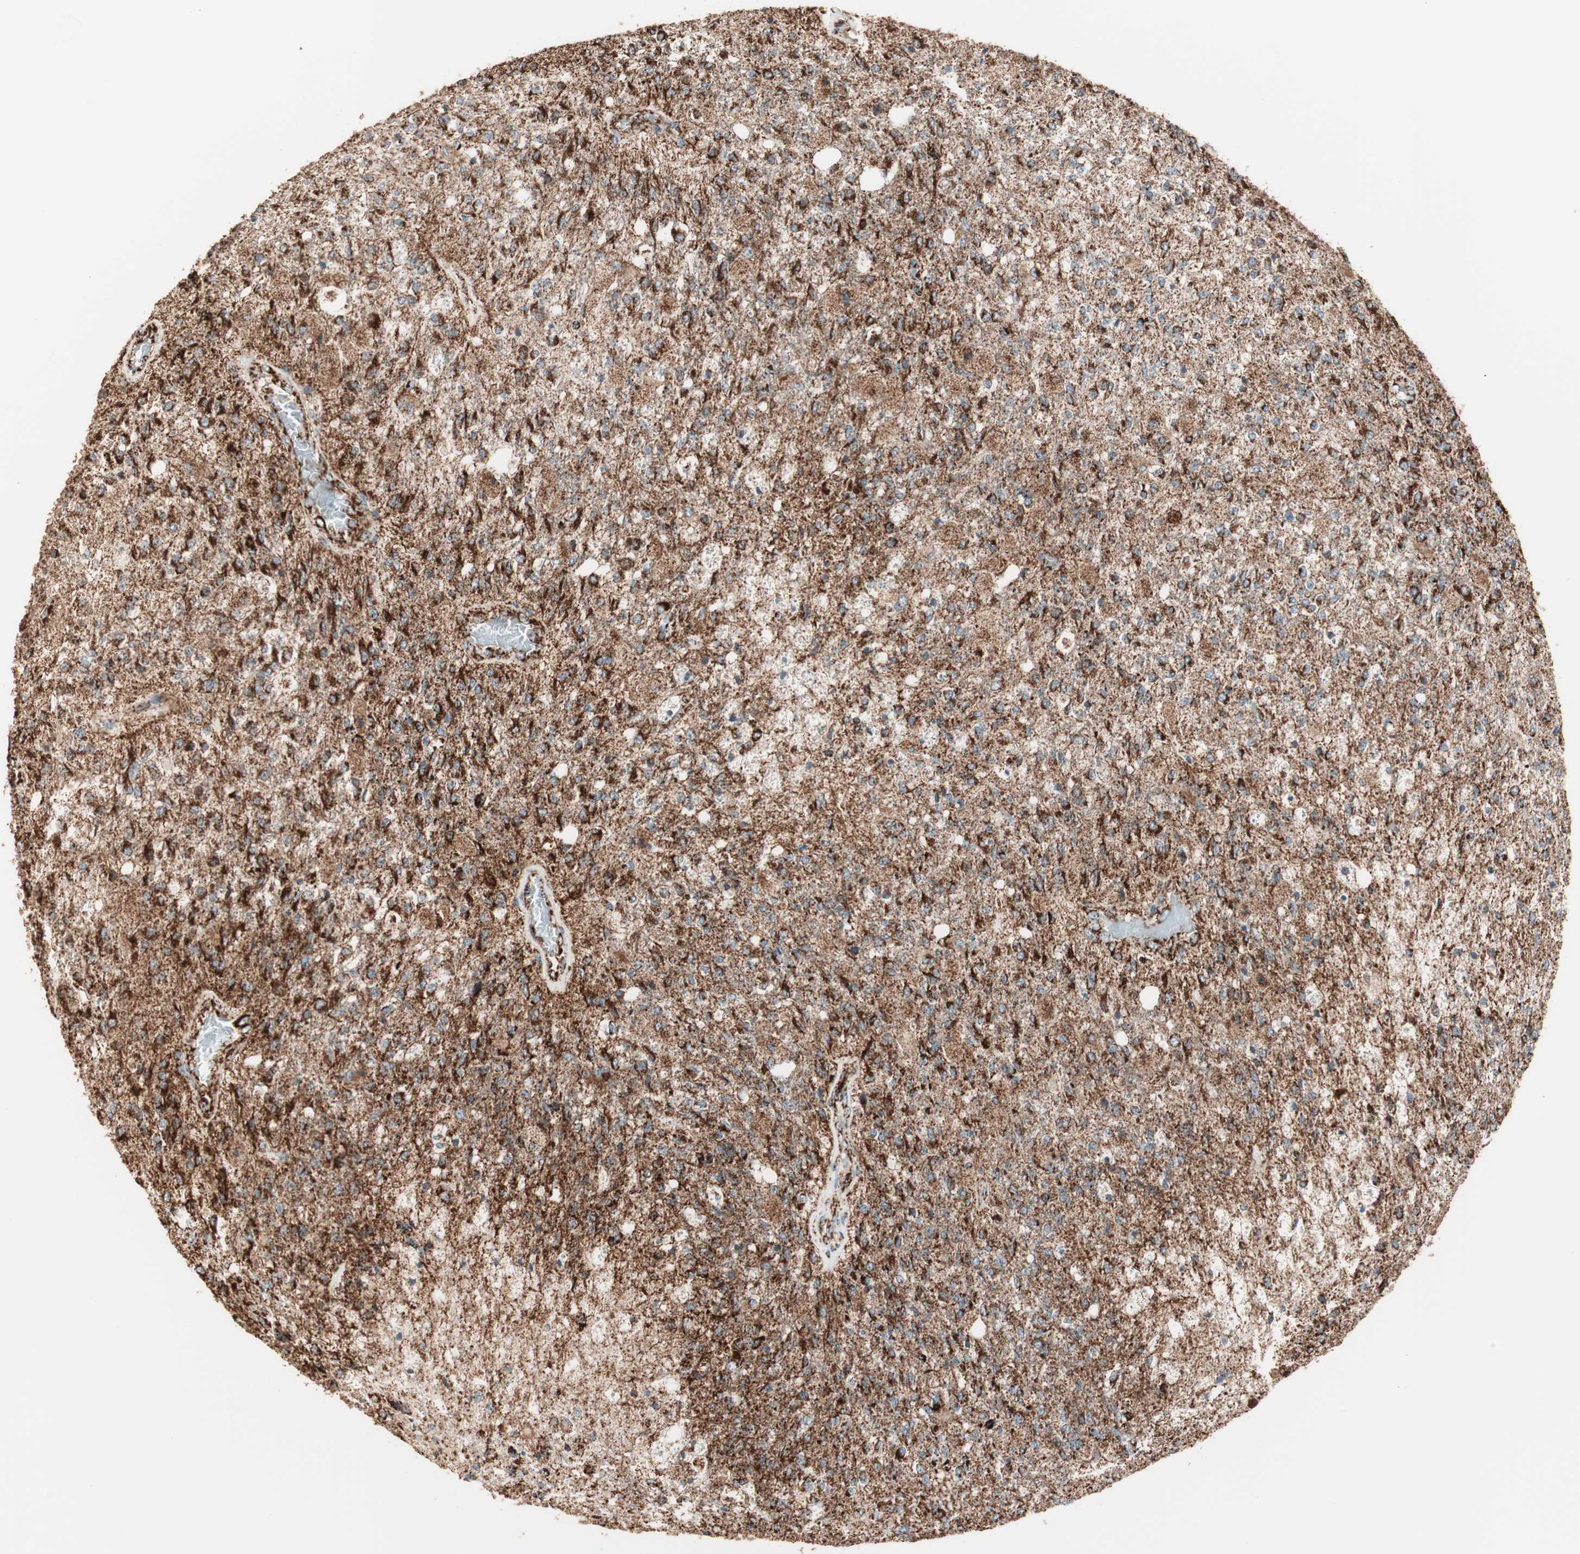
{"staining": {"intensity": "strong", "quantity": ">75%", "location": "cytoplasmic/membranous"}, "tissue": "glioma", "cell_type": "Tumor cells", "image_type": "cancer", "snomed": [{"axis": "morphology", "description": "Normal tissue, NOS"}, {"axis": "morphology", "description": "Glioma, malignant, High grade"}, {"axis": "topography", "description": "Cerebral cortex"}], "caption": "Immunohistochemistry staining of glioma, which demonstrates high levels of strong cytoplasmic/membranous positivity in about >75% of tumor cells indicating strong cytoplasmic/membranous protein positivity. The staining was performed using DAB (brown) for protein detection and nuclei were counterstained in hematoxylin (blue).", "gene": "TOMM22", "patient": {"sex": "male", "age": 77}}